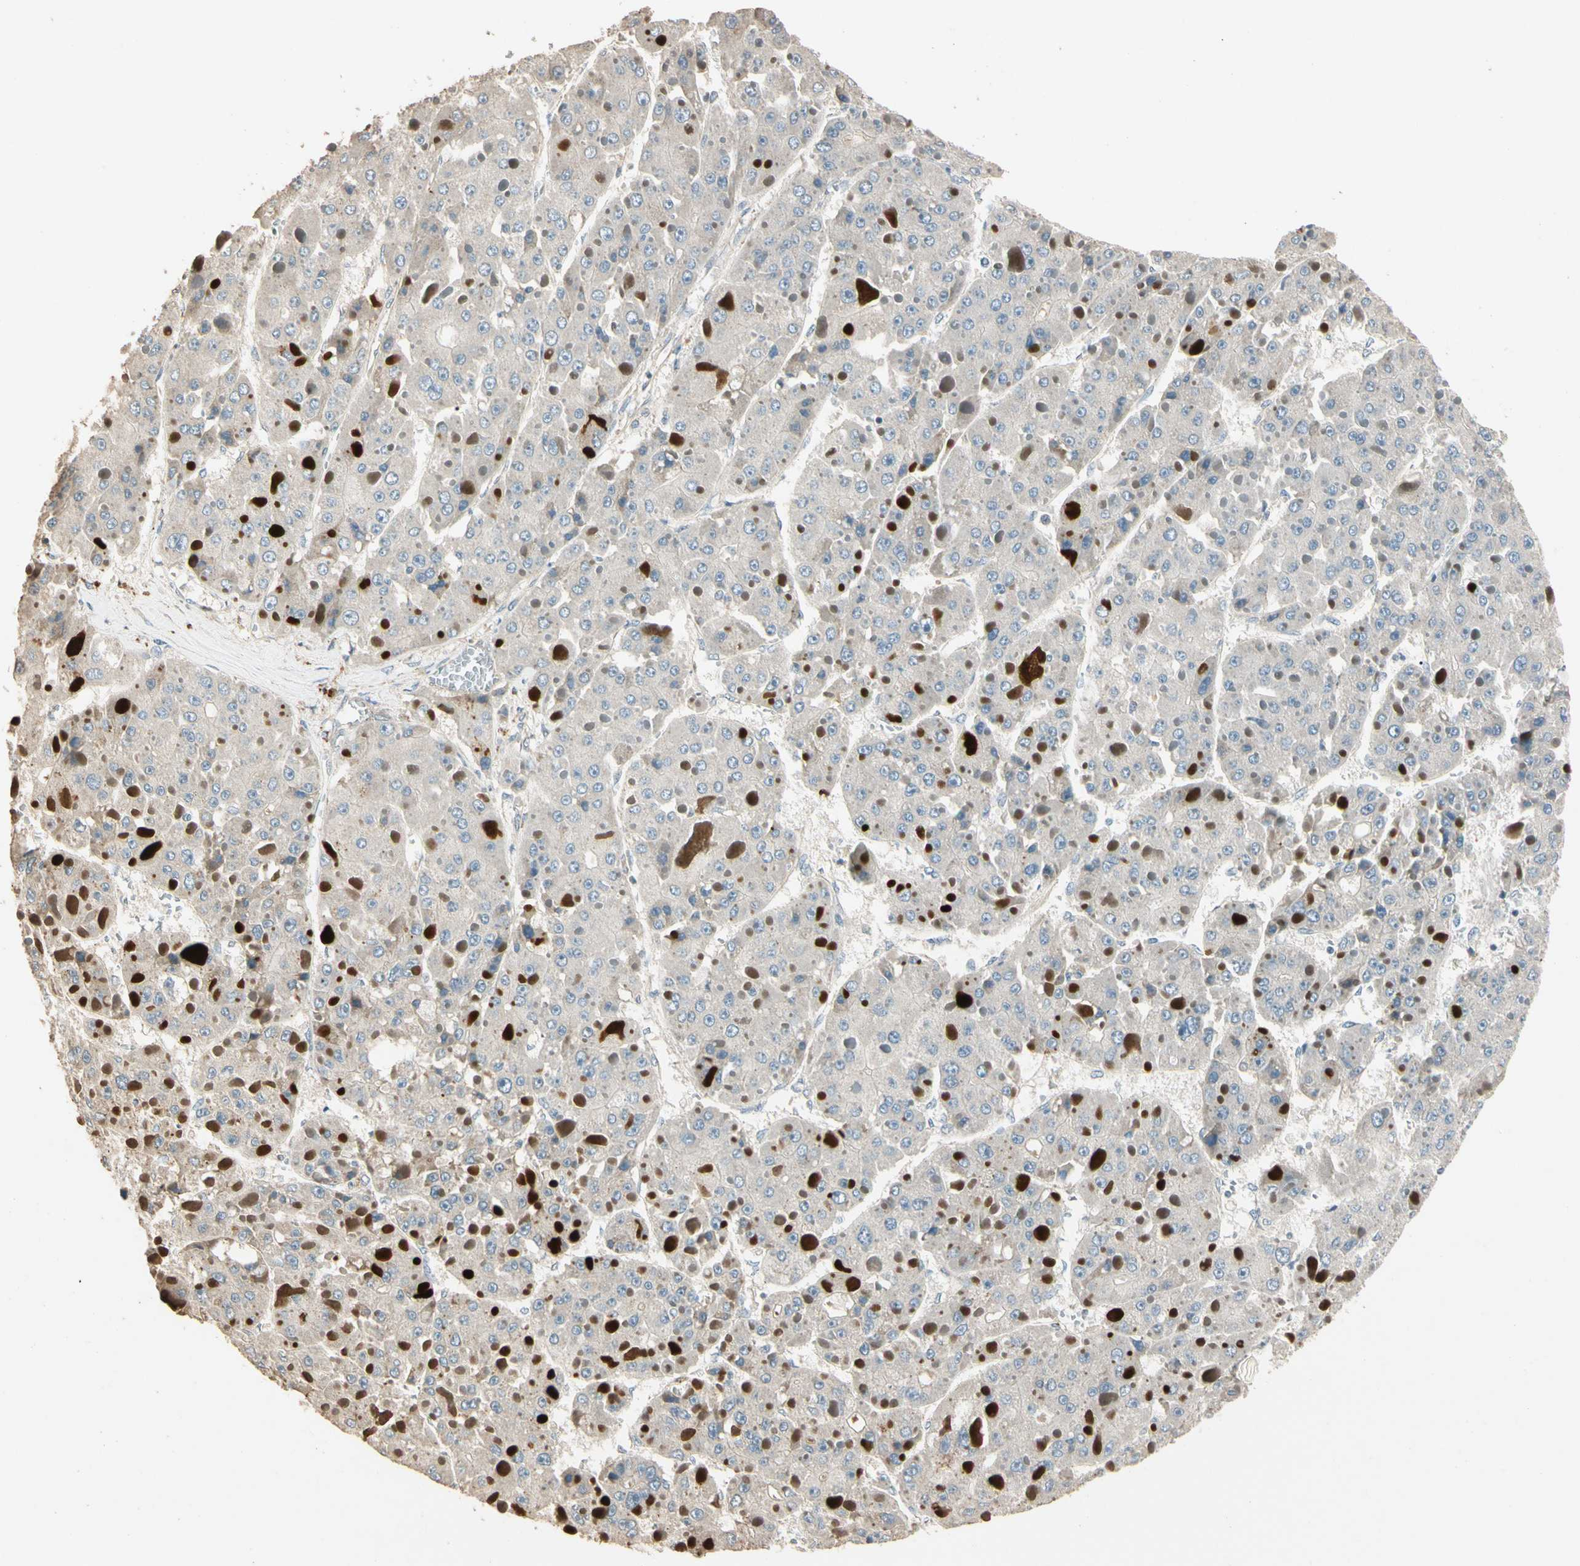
{"staining": {"intensity": "negative", "quantity": "none", "location": "none"}, "tissue": "liver cancer", "cell_type": "Tumor cells", "image_type": "cancer", "snomed": [{"axis": "morphology", "description": "Carcinoma, Hepatocellular, NOS"}, {"axis": "topography", "description": "Liver"}], "caption": "Liver hepatocellular carcinoma was stained to show a protein in brown. There is no significant expression in tumor cells.", "gene": "CDH6", "patient": {"sex": "female", "age": 73}}